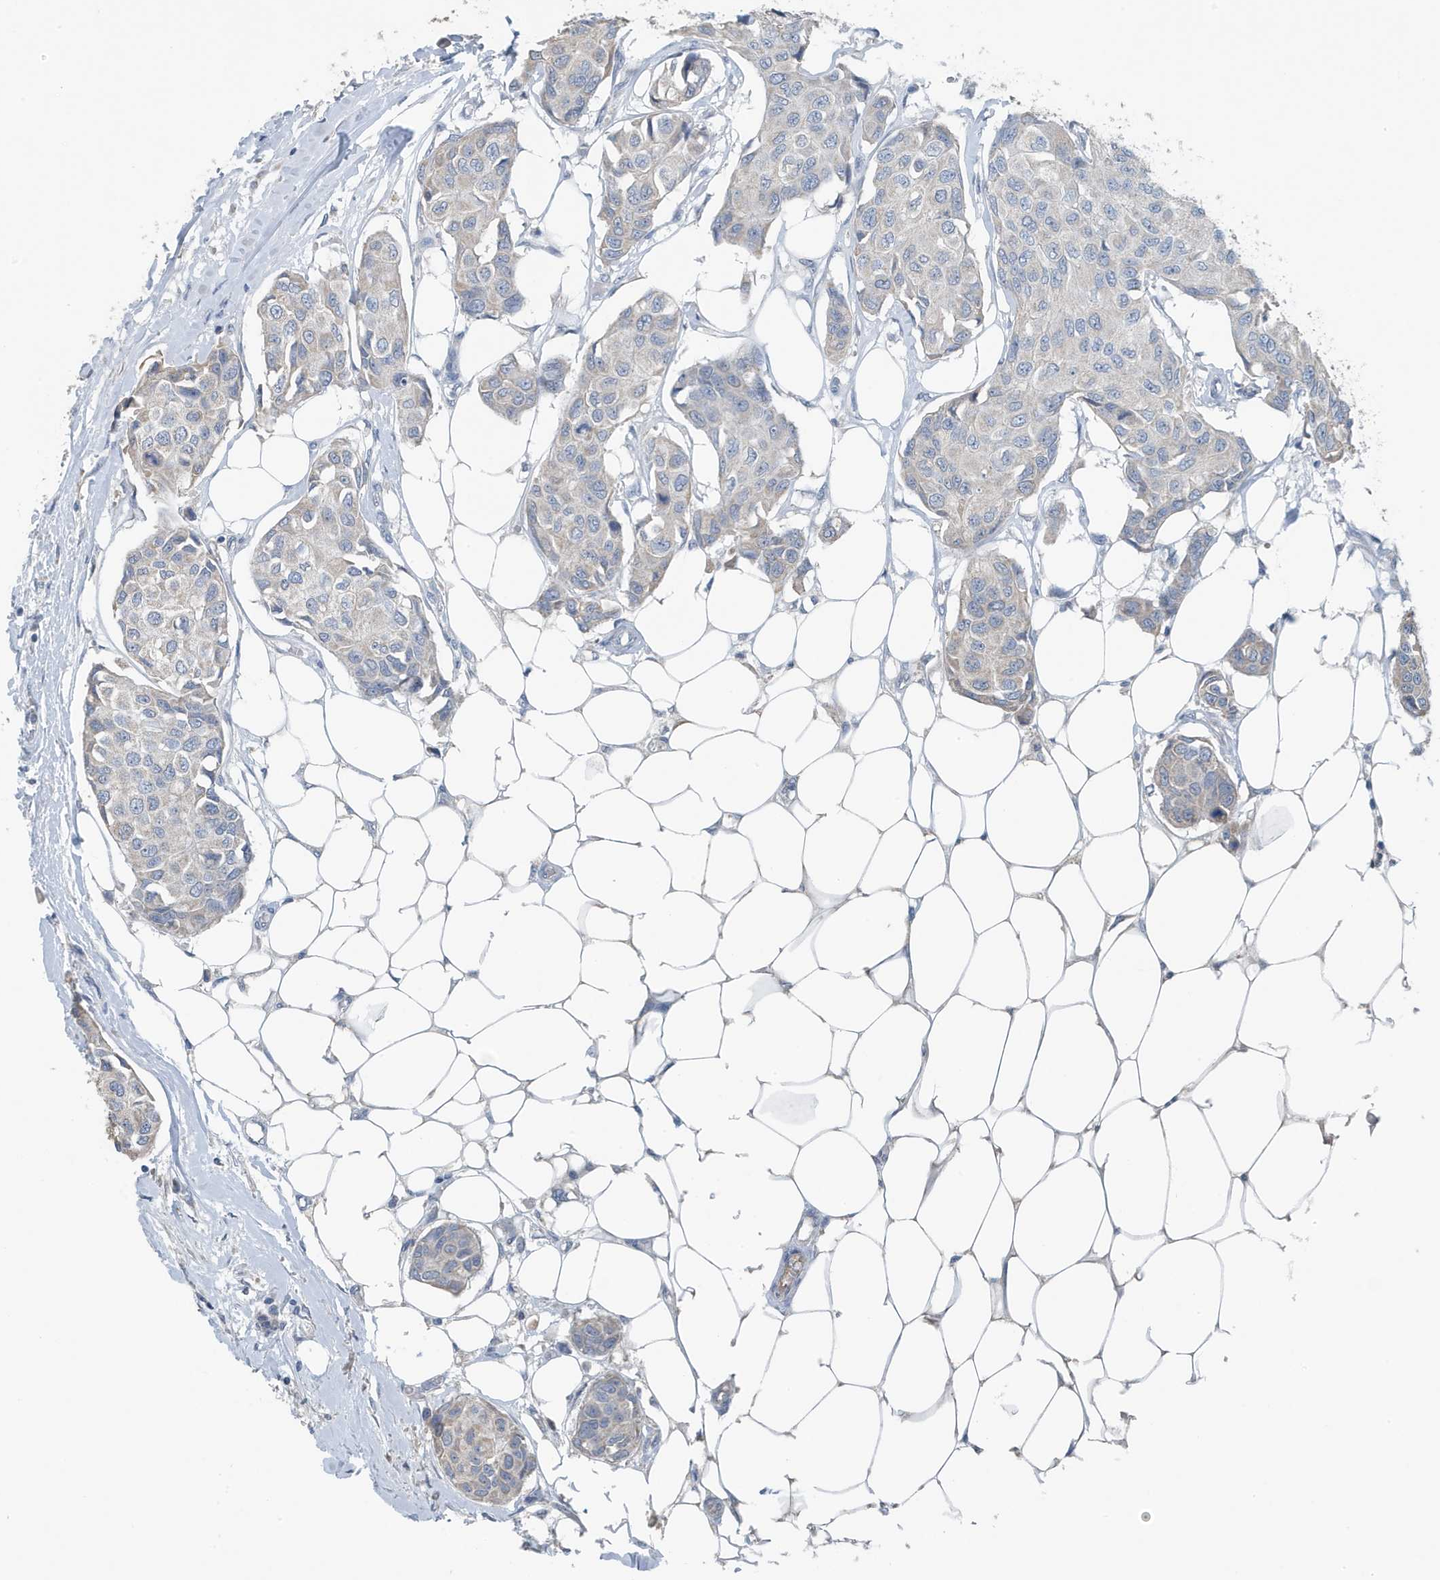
{"staining": {"intensity": "negative", "quantity": "none", "location": "none"}, "tissue": "breast cancer", "cell_type": "Tumor cells", "image_type": "cancer", "snomed": [{"axis": "morphology", "description": "Duct carcinoma"}, {"axis": "topography", "description": "Breast"}], "caption": "This is a histopathology image of immunohistochemistry (IHC) staining of intraductal carcinoma (breast), which shows no expression in tumor cells.", "gene": "UGT2B4", "patient": {"sex": "female", "age": 80}}